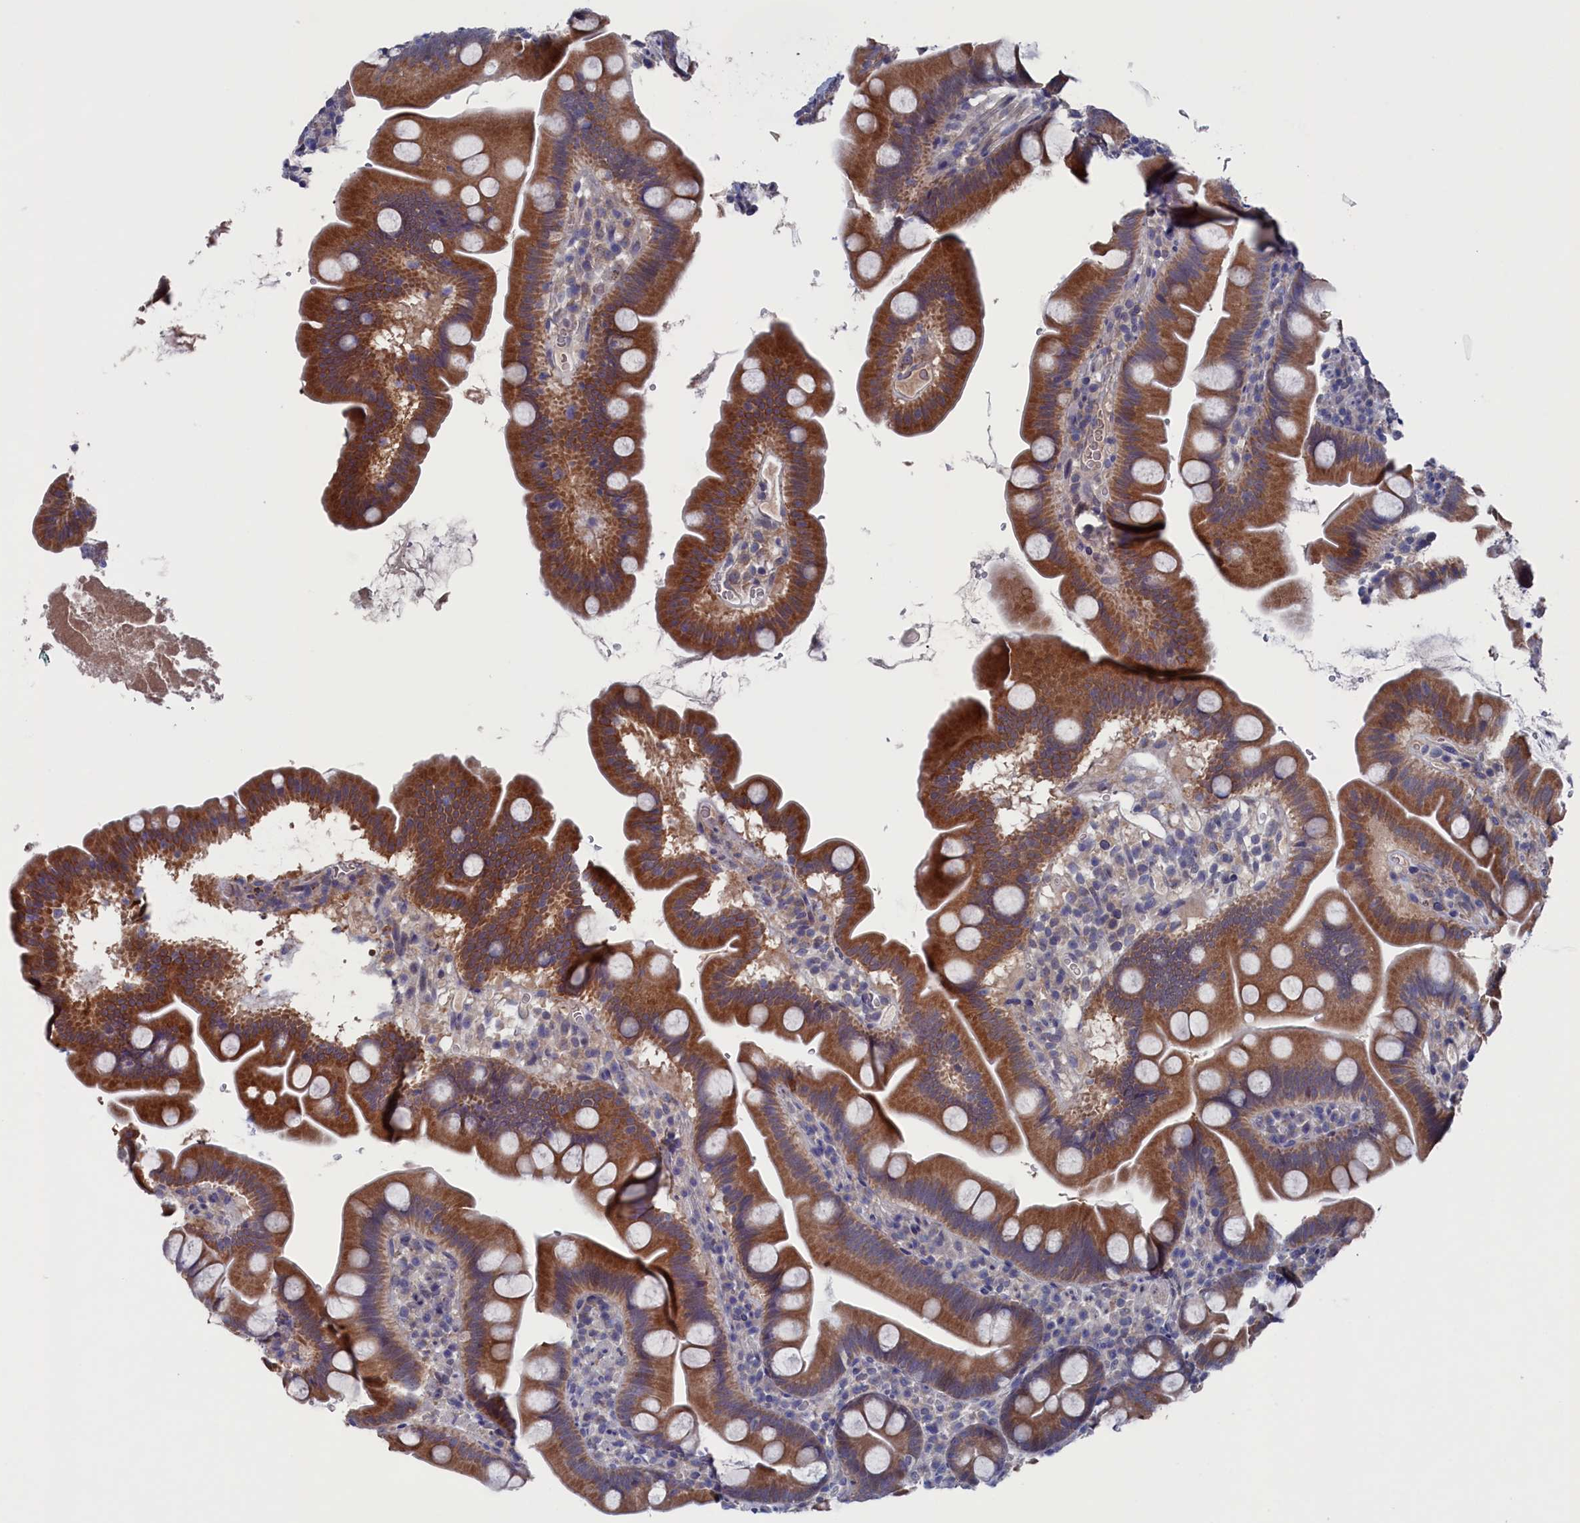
{"staining": {"intensity": "strong", "quantity": ">75%", "location": "cytoplasmic/membranous"}, "tissue": "small intestine", "cell_type": "Glandular cells", "image_type": "normal", "snomed": [{"axis": "morphology", "description": "Normal tissue, NOS"}, {"axis": "topography", "description": "Small intestine"}], "caption": "Unremarkable small intestine exhibits strong cytoplasmic/membranous positivity in approximately >75% of glandular cells, visualized by immunohistochemistry.", "gene": "SPATA13", "patient": {"sex": "female", "age": 68}}